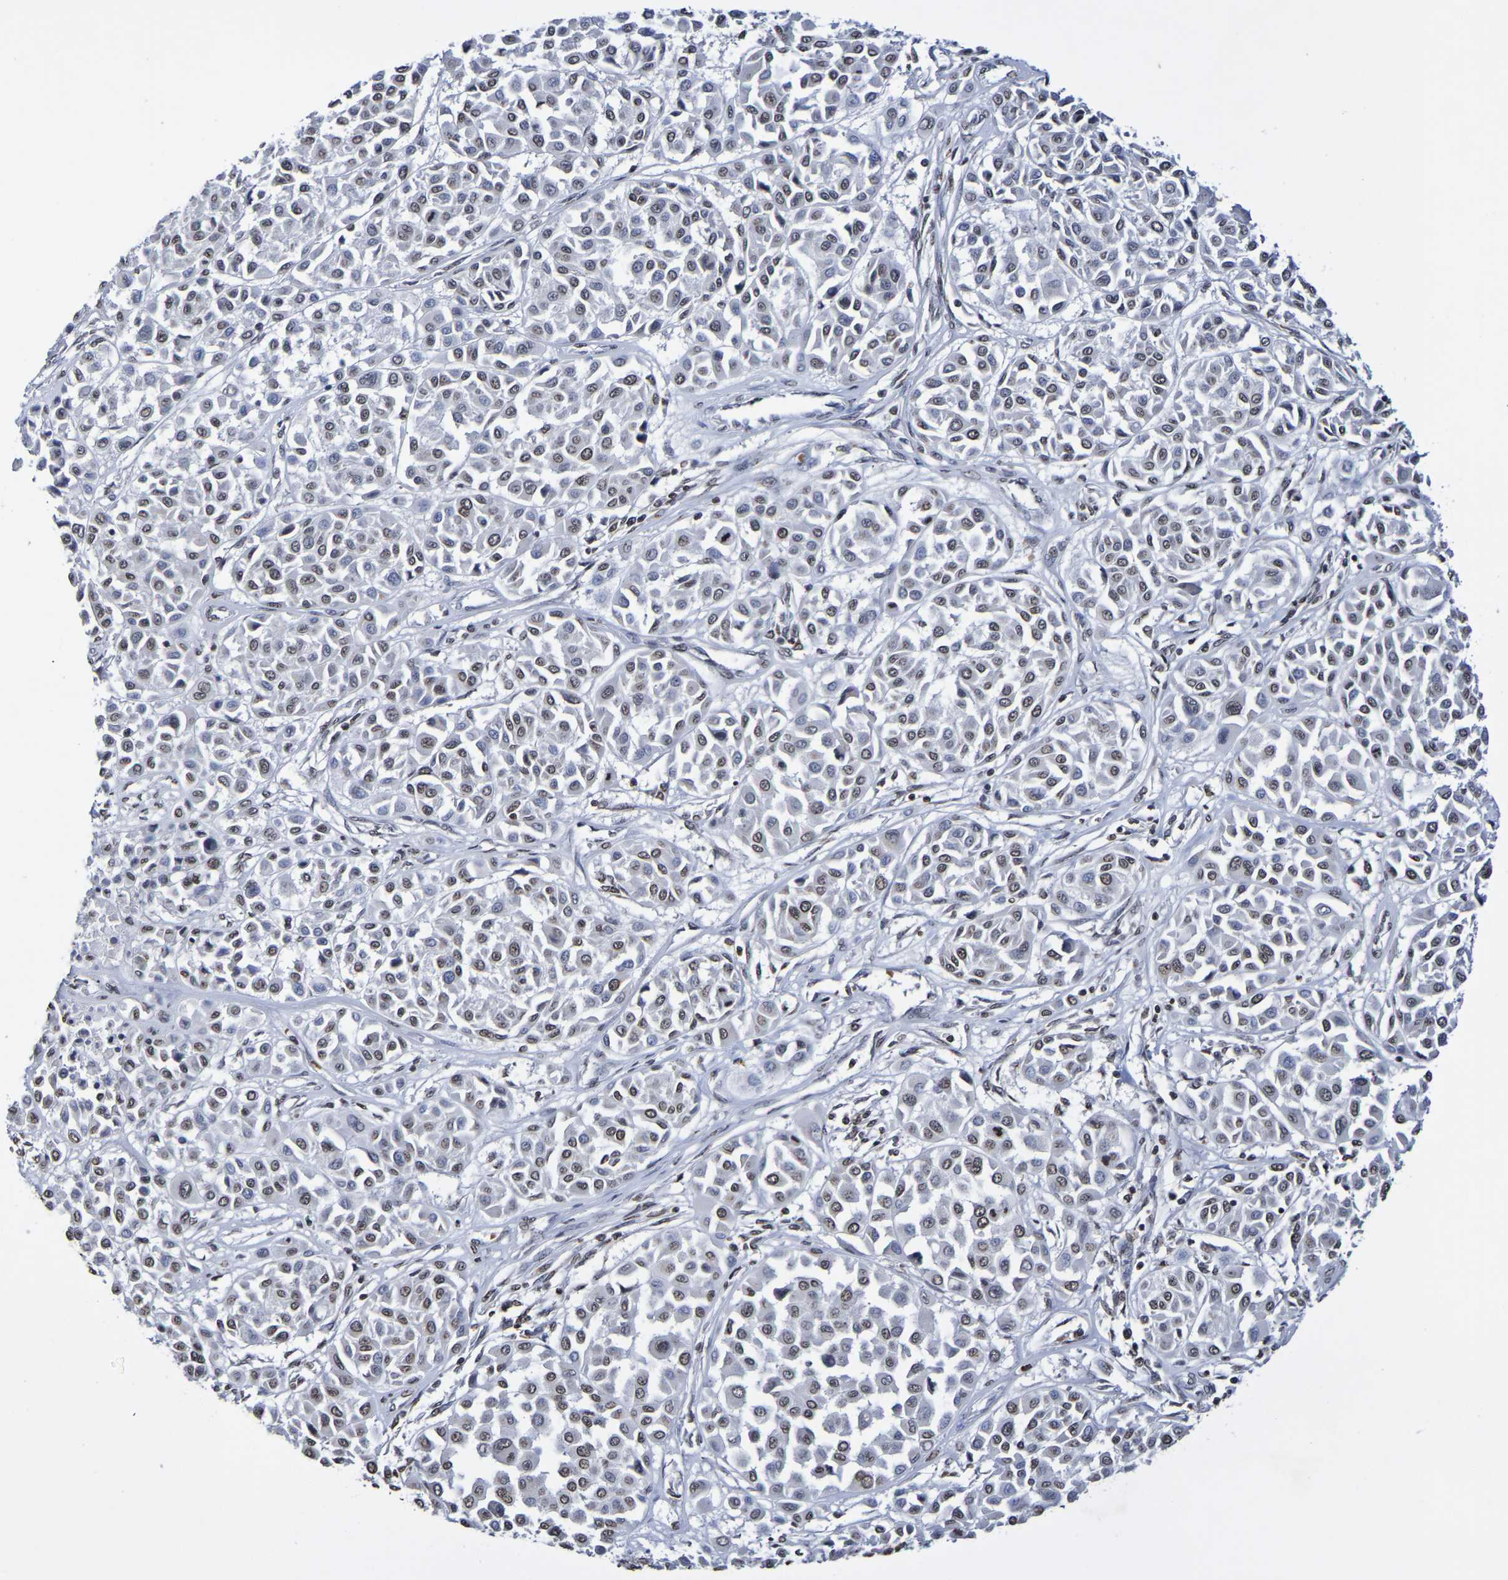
{"staining": {"intensity": "weak", "quantity": "25%-75%", "location": "nuclear"}, "tissue": "melanoma", "cell_type": "Tumor cells", "image_type": "cancer", "snomed": [{"axis": "morphology", "description": "Malignant melanoma, Metastatic site"}, {"axis": "topography", "description": "Soft tissue"}], "caption": "Immunohistochemical staining of malignant melanoma (metastatic site) displays low levels of weak nuclear protein staining in approximately 25%-75% of tumor cells.", "gene": "ATF4", "patient": {"sex": "male", "age": 41}}